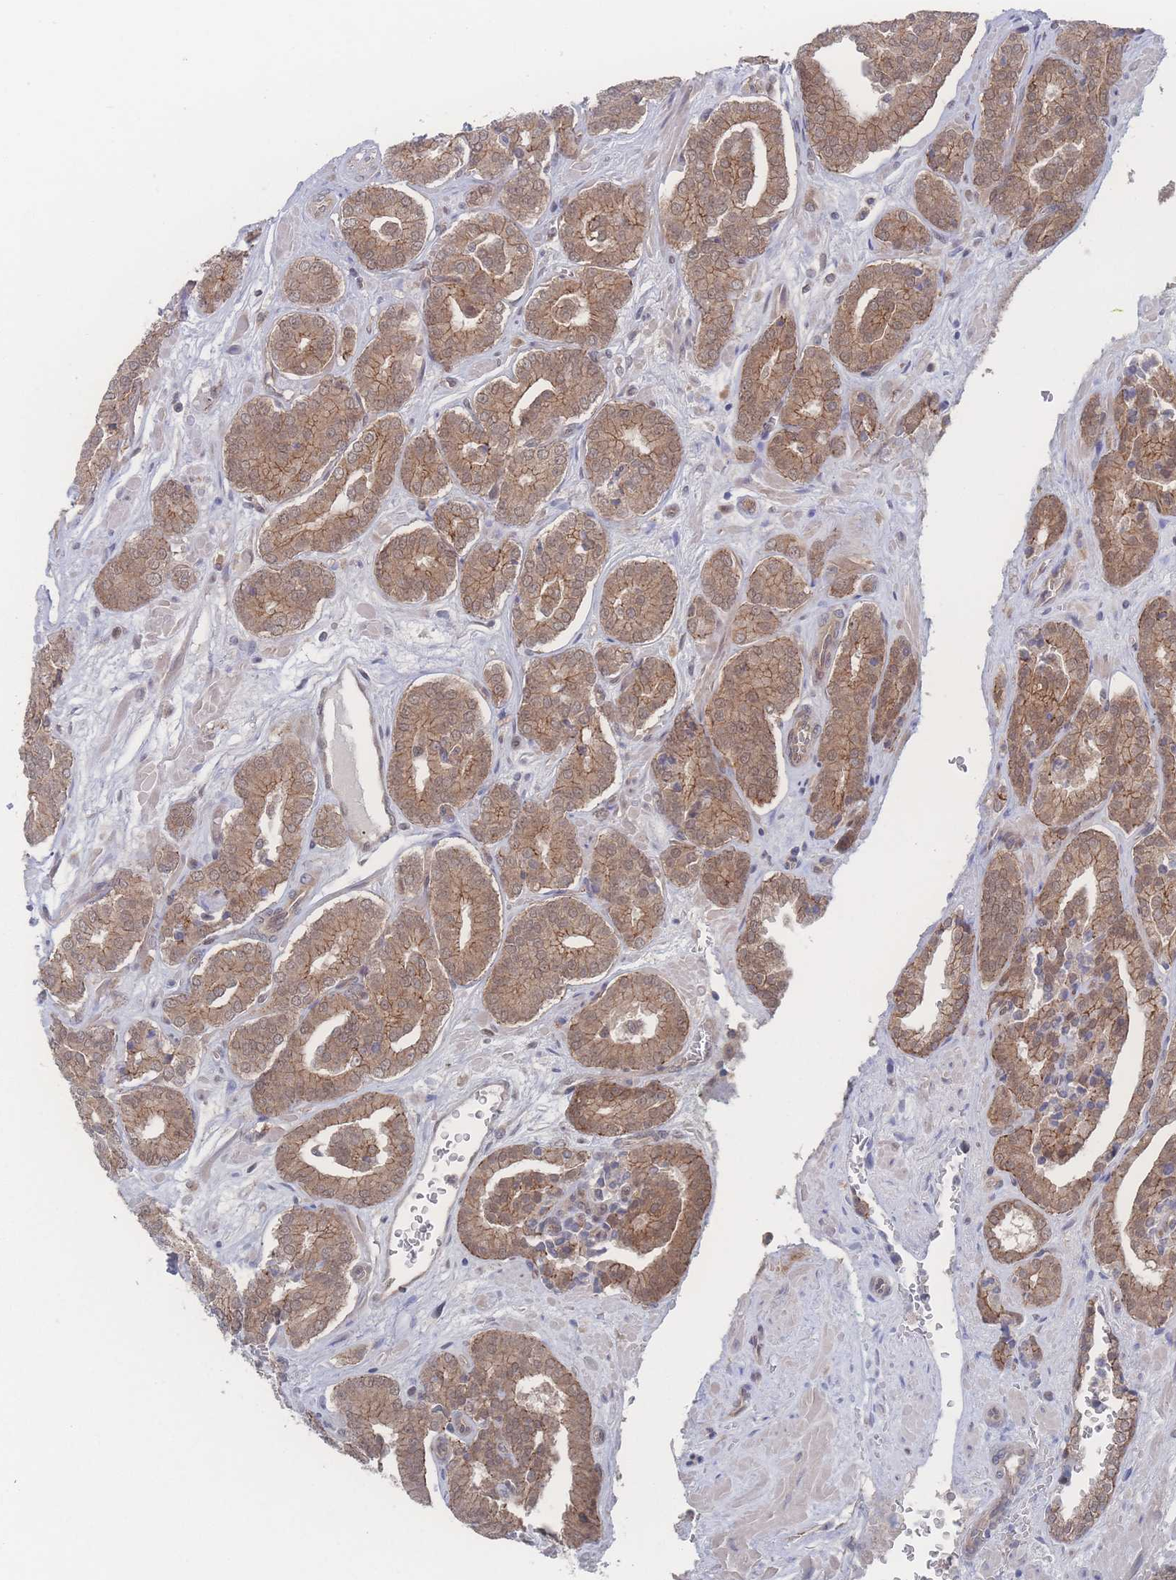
{"staining": {"intensity": "moderate", "quantity": ">75%", "location": "cytoplasmic/membranous"}, "tissue": "prostate cancer", "cell_type": "Tumor cells", "image_type": "cancer", "snomed": [{"axis": "morphology", "description": "Adenocarcinoma, High grade"}, {"axis": "topography", "description": "Prostate"}], "caption": "Immunohistochemical staining of prostate cancer exhibits moderate cytoplasmic/membranous protein staining in about >75% of tumor cells.", "gene": "NBEAL1", "patient": {"sex": "male", "age": 66}}